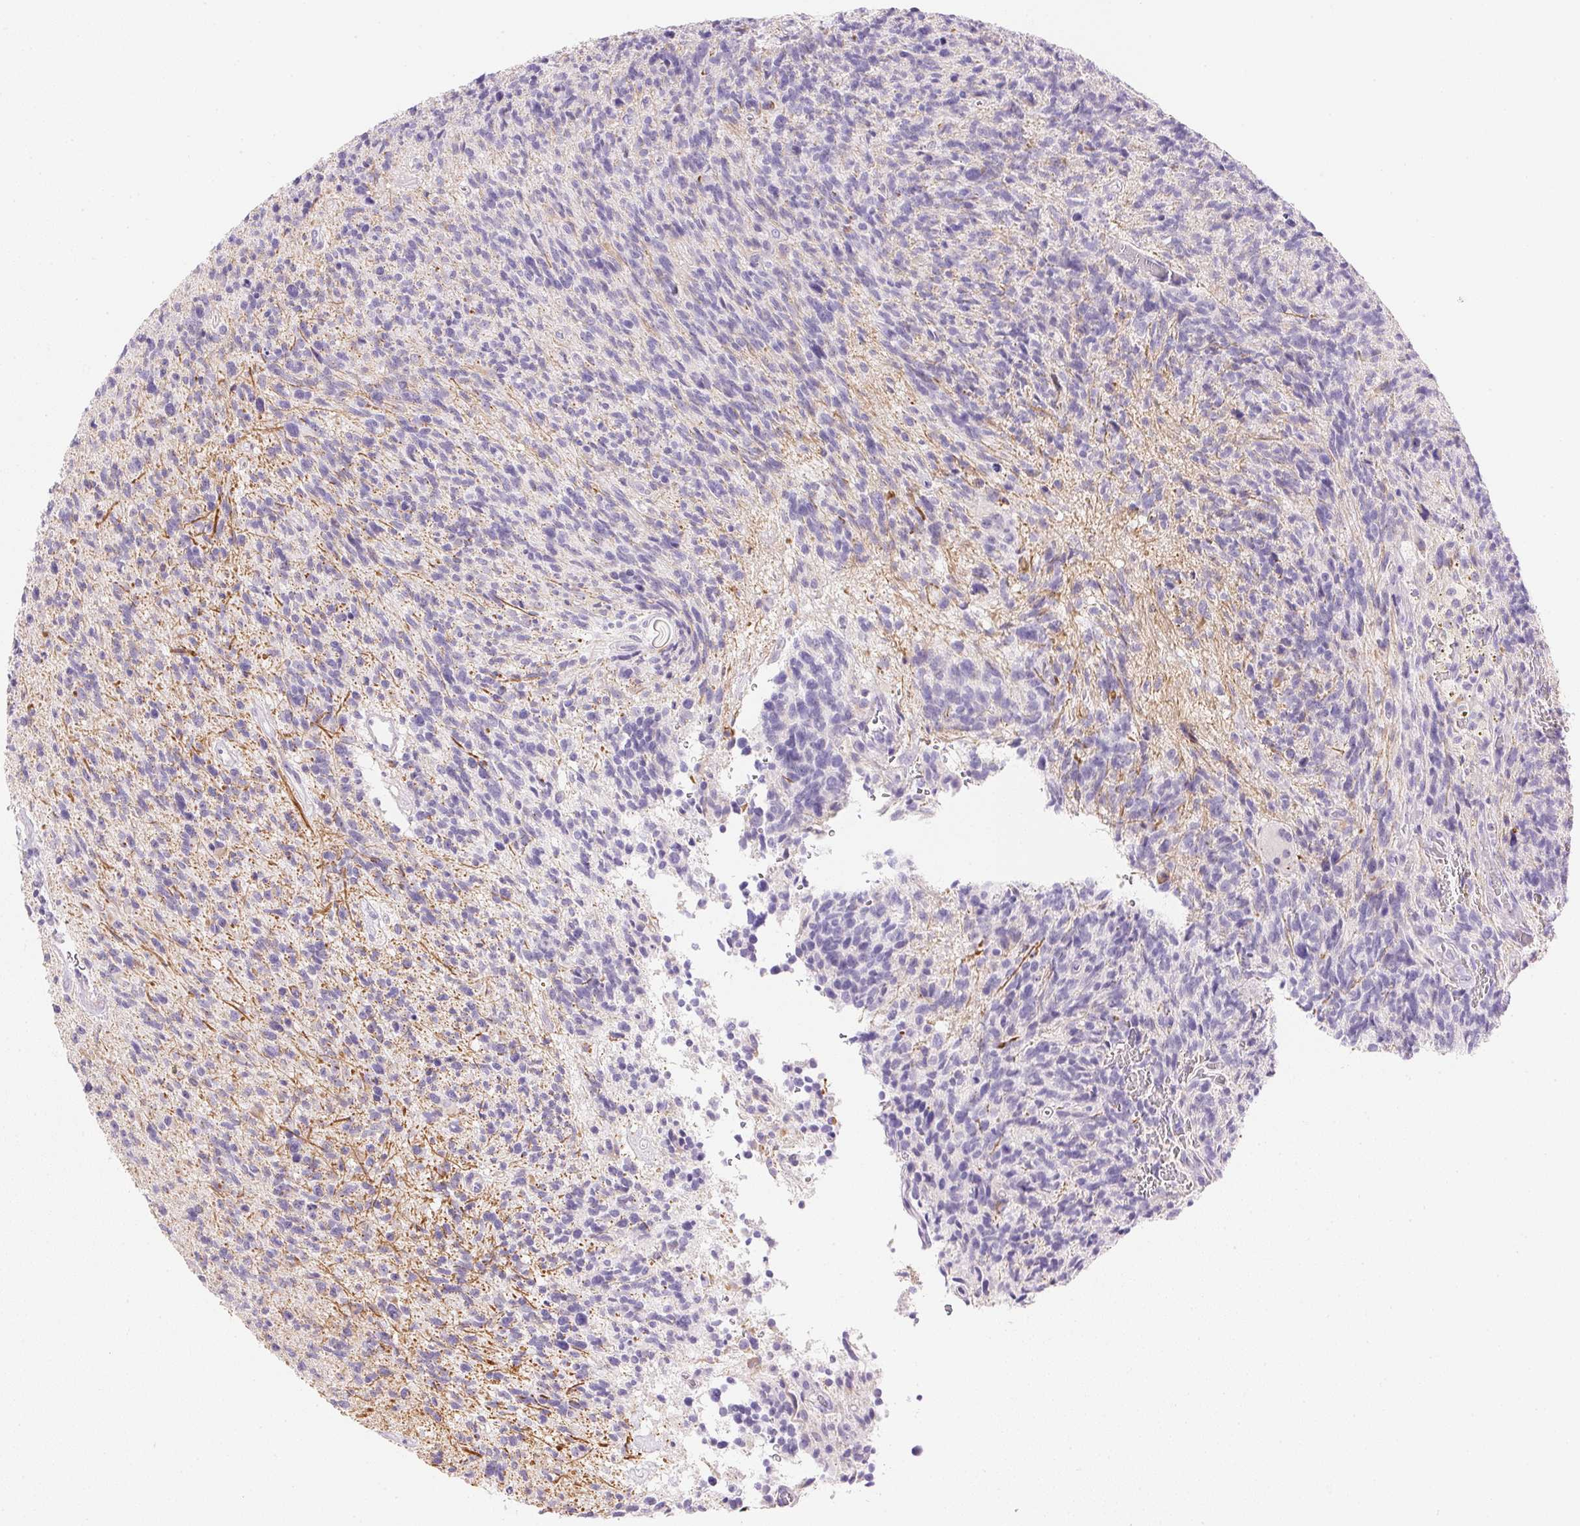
{"staining": {"intensity": "negative", "quantity": "none", "location": "none"}, "tissue": "glioma", "cell_type": "Tumor cells", "image_type": "cancer", "snomed": [{"axis": "morphology", "description": "Glioma, malignant, High grade"}, {"axis": "topography", "description": "Brain"}], "caption": "IHC of malignant glioma (high-grade) demonstrates no expression in tumor cells.", "gene": "KCNE2", "patient": {"sex": "male", "age": 29}}